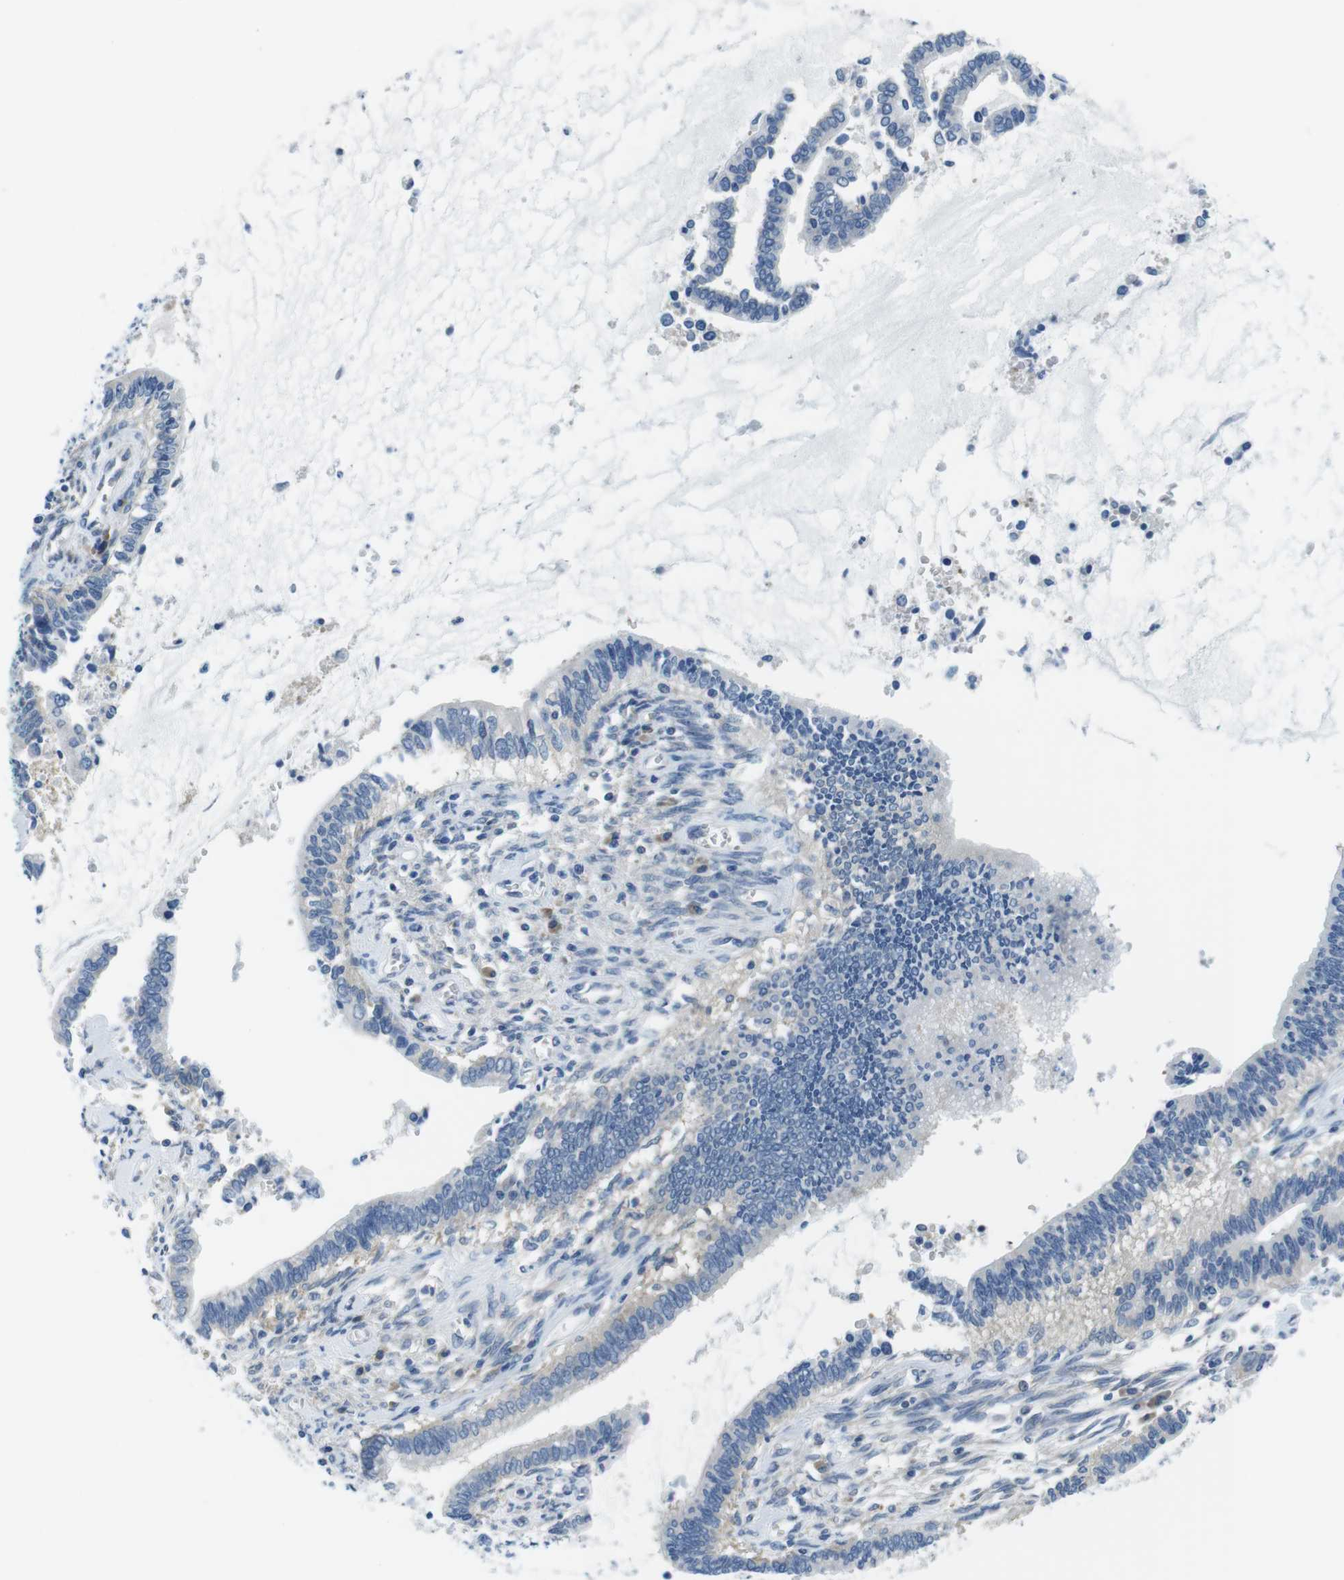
{"staining": {"intensity": "negative", "quantity": "none", "location": "none"}, "tissue": "cervical cancer", "cell_type": "Tumor cells", "image_type": "cancer", "snomed": [{"axis": "morphology", "description": "Adenocarcinoma, NOS"}, {"axis": "topography", "description": "Cervix"}], "caption": "Tumor cells are negative for protein expression in human cervical cancer (adenocarcinoma). (Immunohistochemistry, brightfield microscopy, high magnification).", "gene": "EIF2B5", "patient": {"sex": "female", "age": 44}}